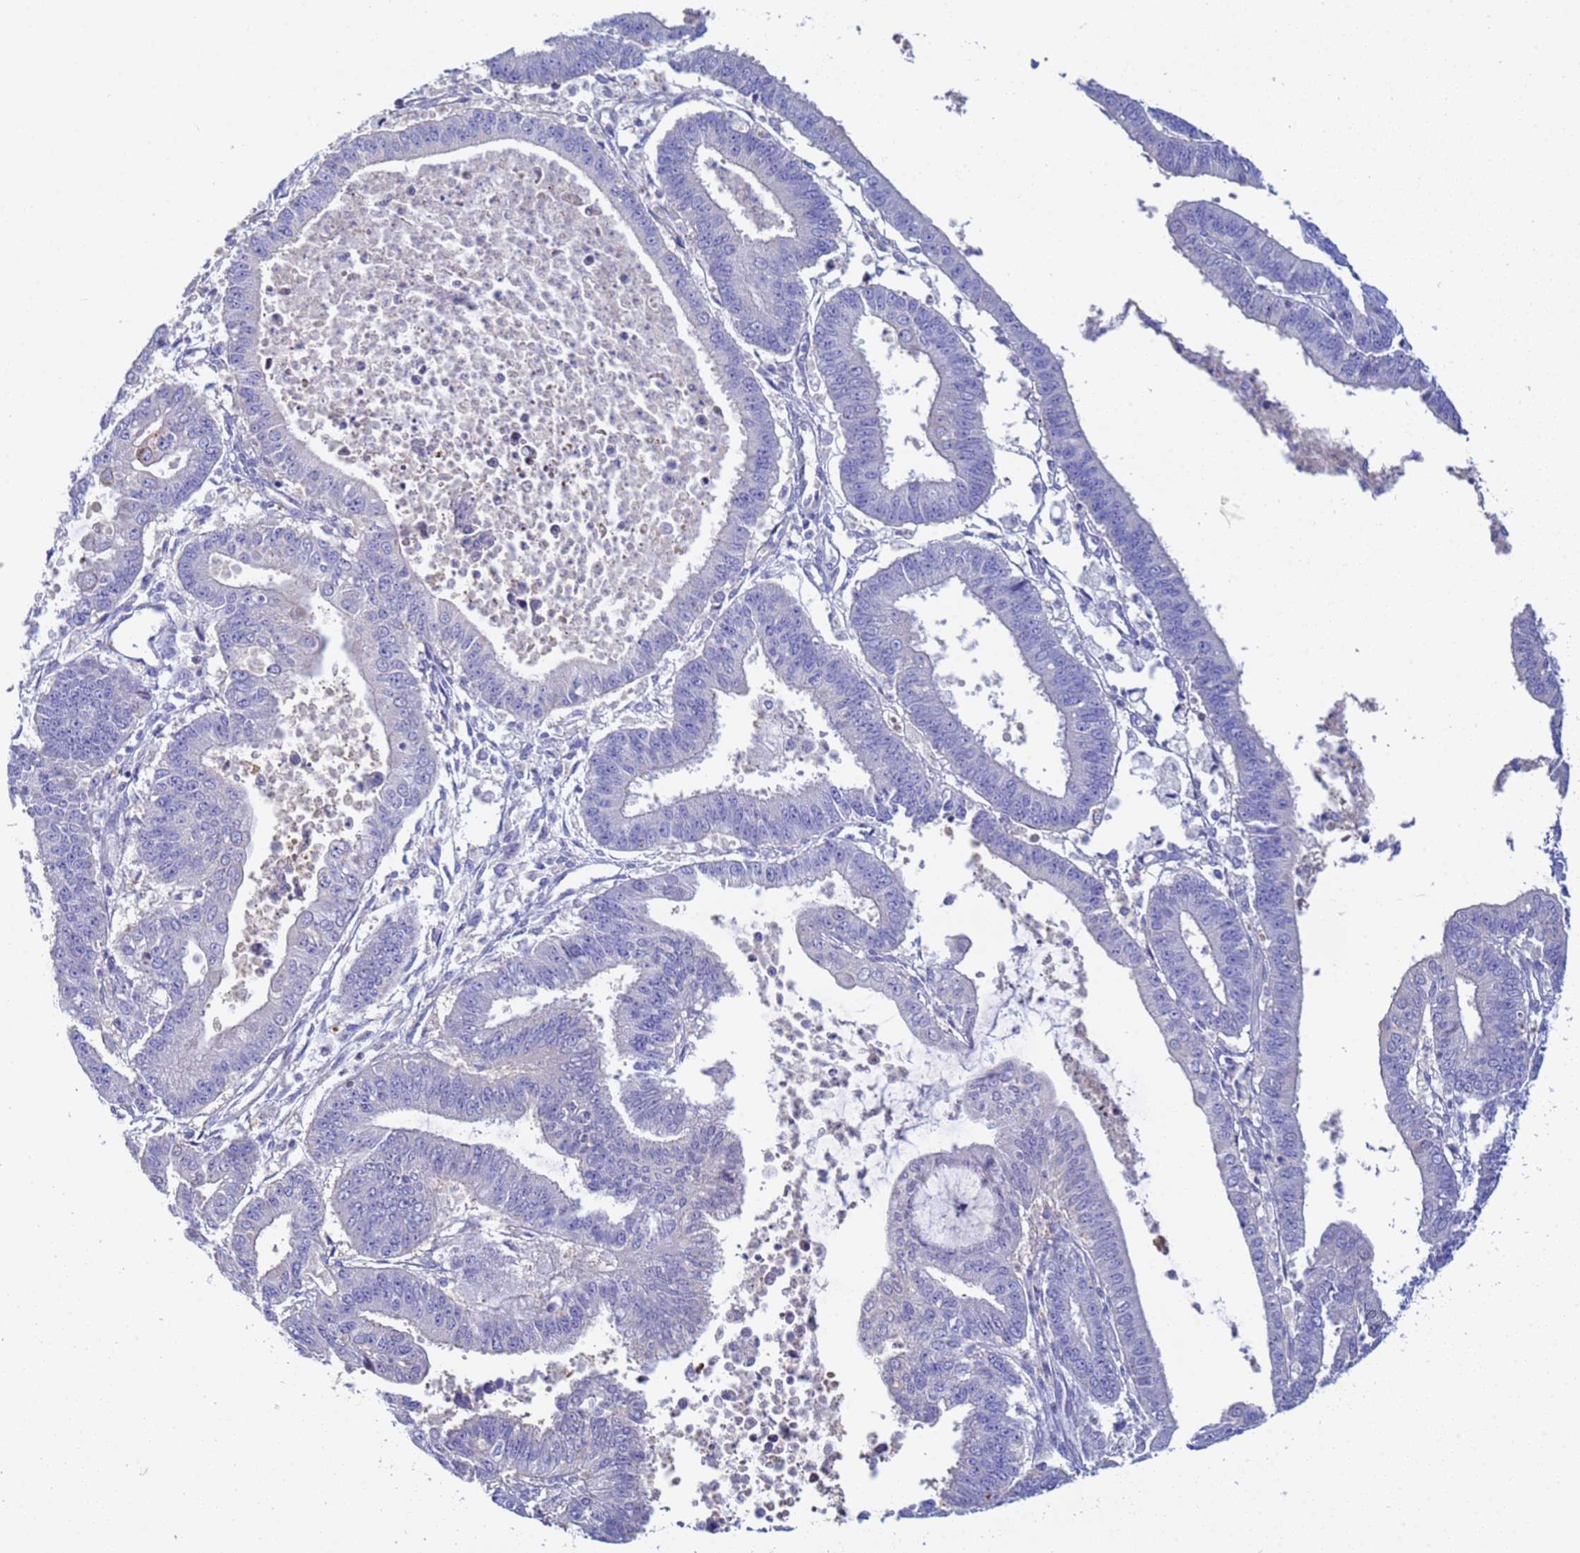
{"staining": {"intensity": "negative", "quantity": "none", "location": "none"}, "tissue": "endometrial cancer", "cell_type": "Tumor cells", "image_type": "cancer", "snomed": [{"axis": "morphology", "description": "Adenocarcinoma, NOS"}, {"axis": "topography", "description": "Endometrium"}], "caption": "Tumor cells show no significant expression in endometrial cancer.", "gene": "PPP6R1", "patient": {"sex": "female", "age": 73}}